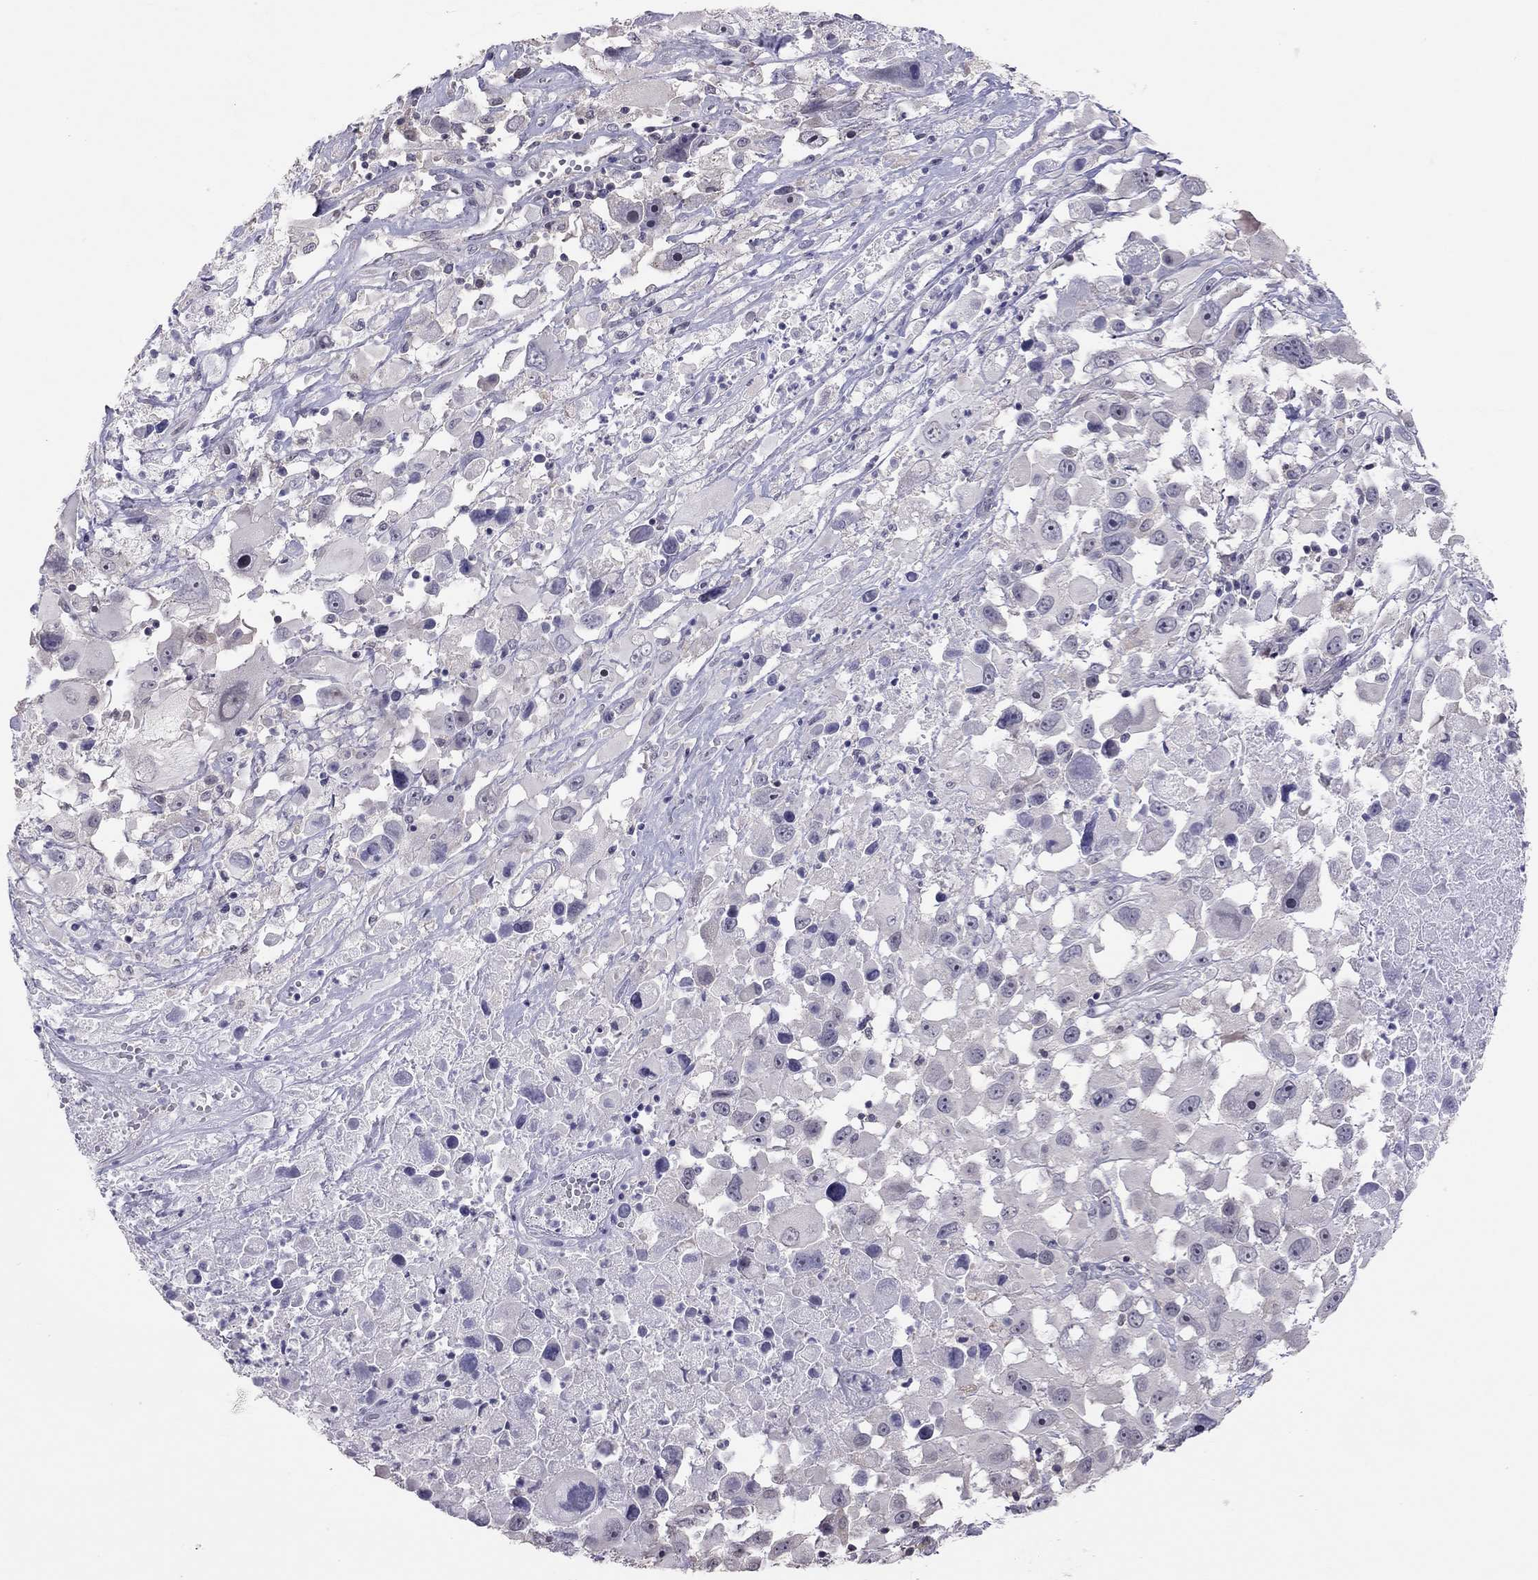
{"staining": {"intensity": "negative", "quantity": "none", "location": "none"}, "tissue": "melanoma", "cell_type": "Tumor cells", "image_type": "cancer", "snomed": [{"axis": "morphology", "description": "Malignant melanoma, Metastatic site"}, {"axis": "topography", "description": "Soft tissue"}], "caption": "This is an immunohistochemistry (IHC) histopathology image of melanoma. There is no positivity in tumor cells.", "gene": "HSF2BP", "patient": {"sex": "male", "age": 50}}